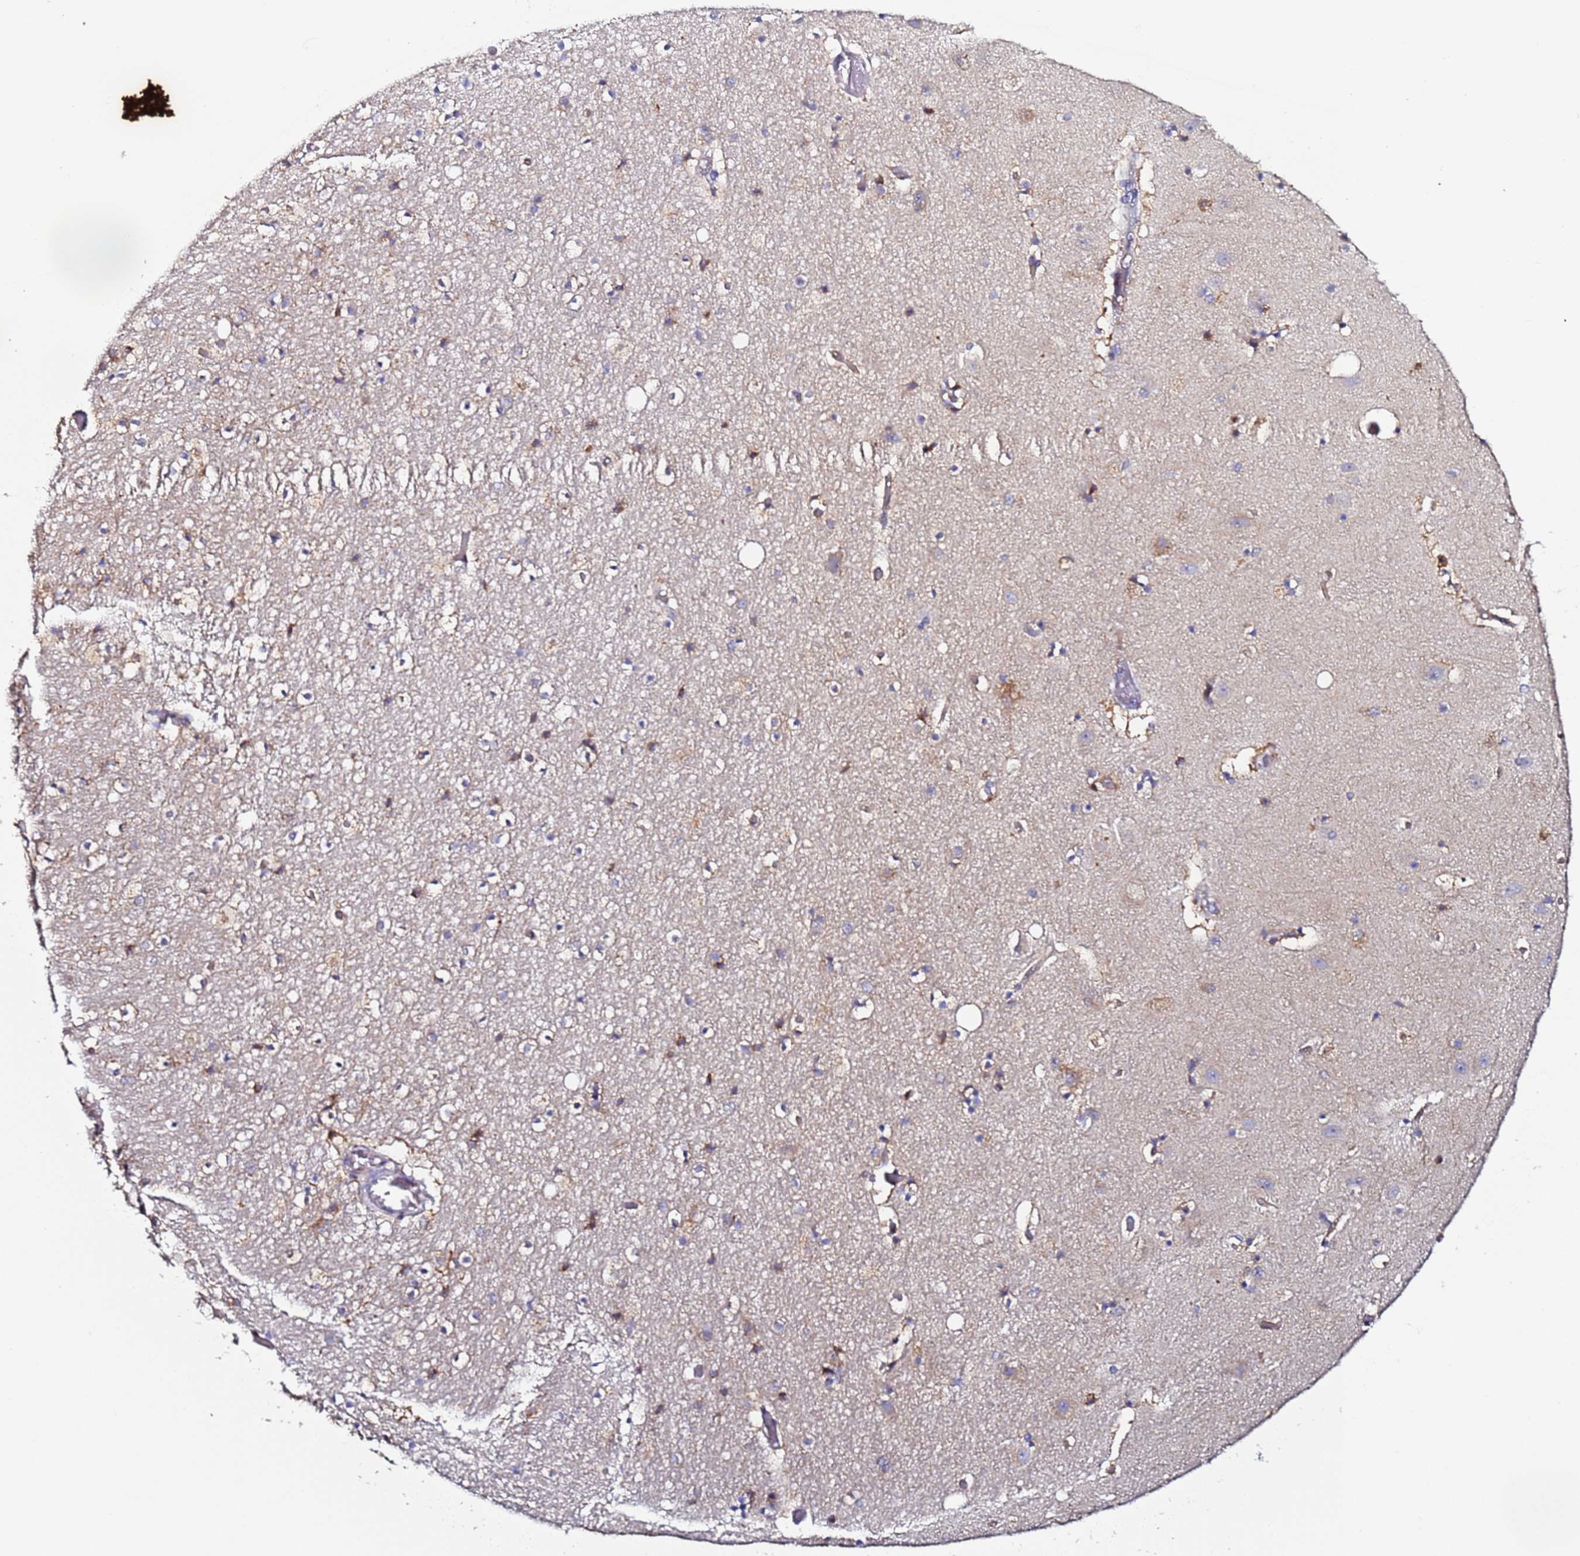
{"staining": {"intensity": "moderate", "quantity": "<25%", "location": "cytoplasmic/membranous"}, "tissue": "hippocampus", "cell_type": "Glial cells", "image_type": "normal", "snomed": [{"axis": "morphology", "description": "Normal tissue, NOS"}, {"axis": "topography", "description": "Hippocampus"}], "caption": "Hippocampus stained with DAB IHC demonstrates low levels of moderate cytoplasmic/membranous staining in approximately <25% of glial cells.", "gene": "CCDC127", "patient": {"sex": "female", "age": 52}}